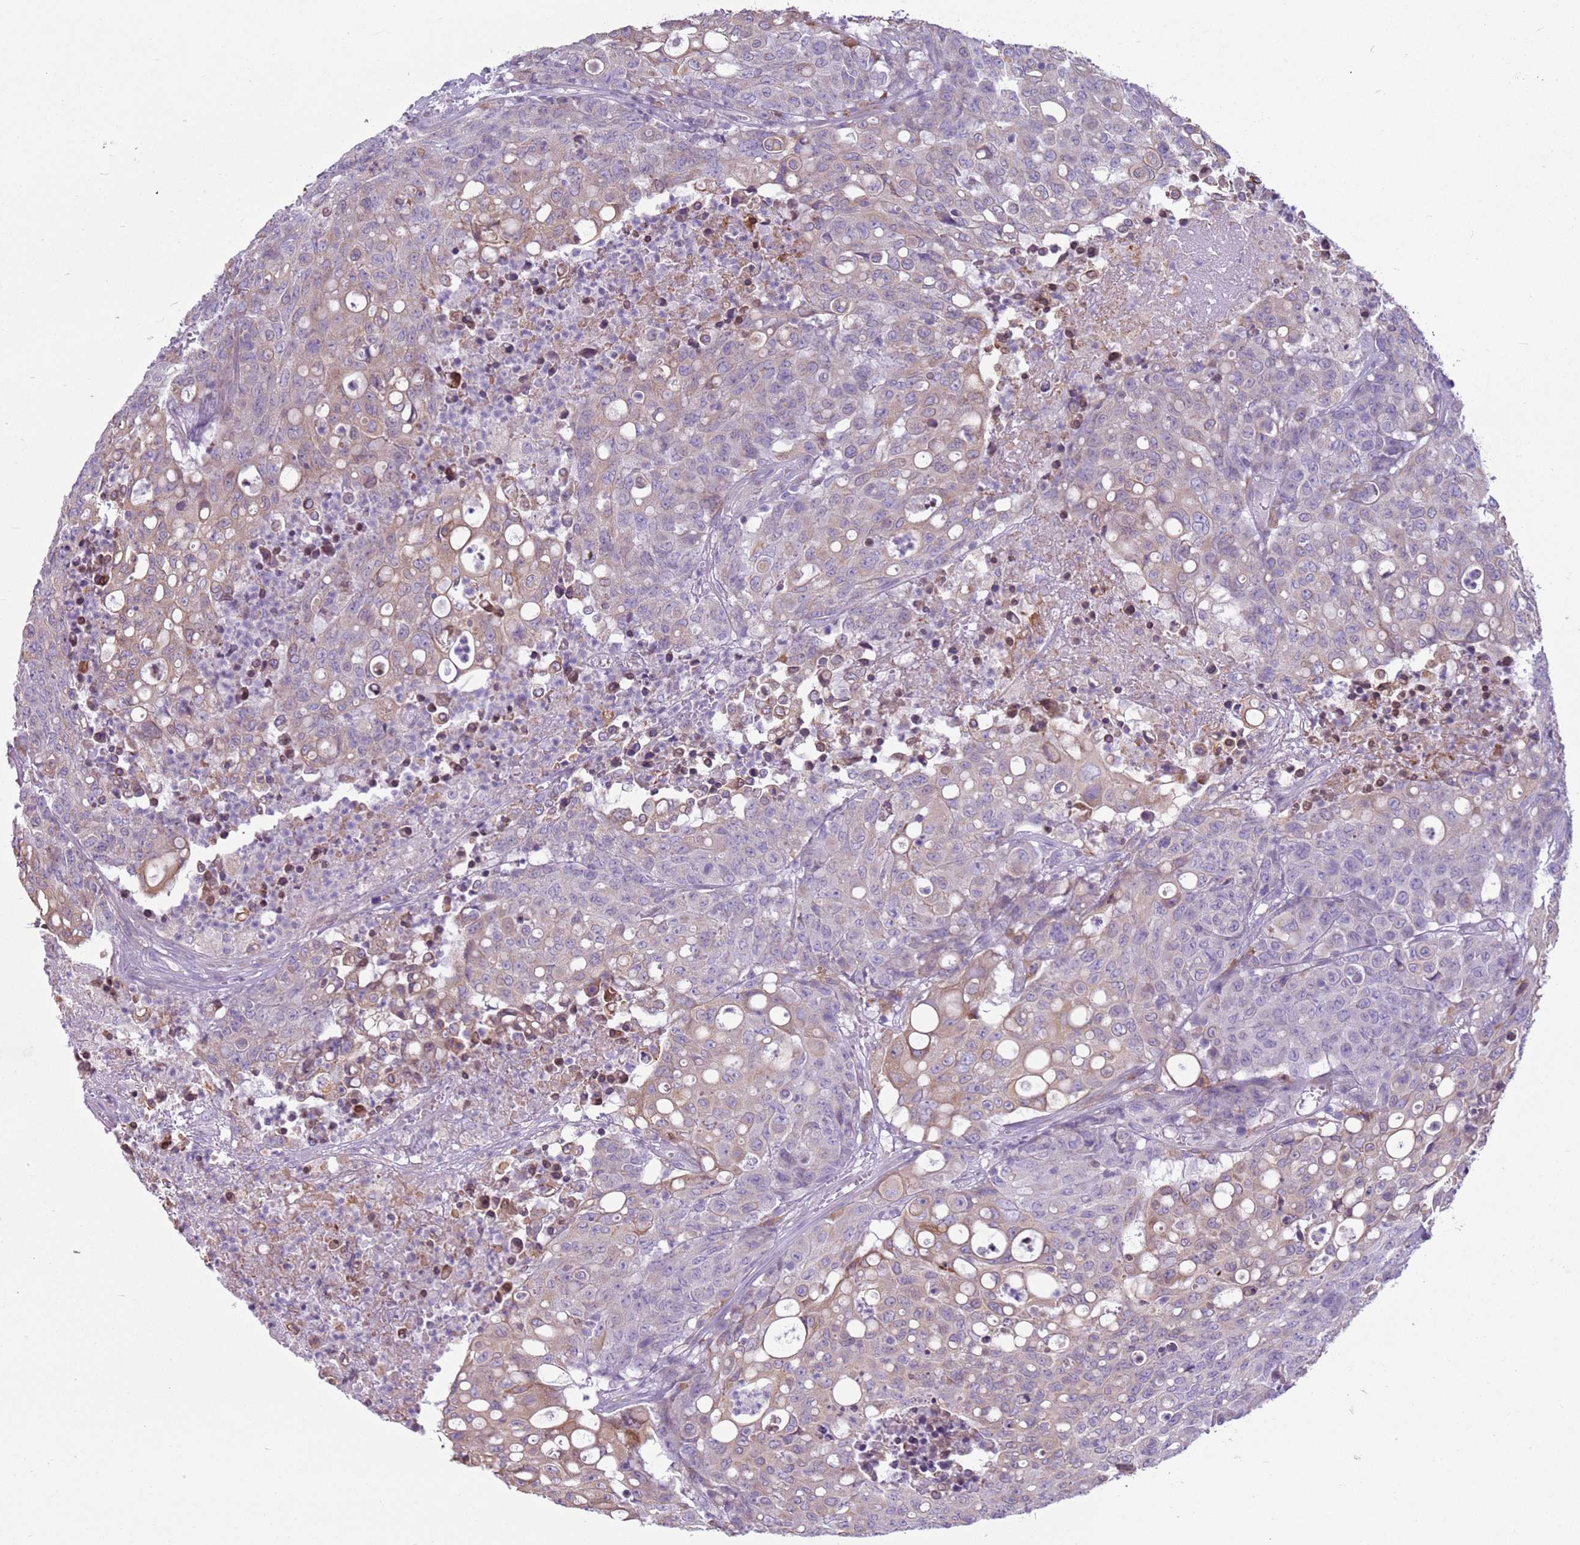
{"staining": {"intensity": "weak", "quantity": "<25%", "location": "cytoplasmic/membranous"}, "tissue": "colorectal cancer", "cell_type": "Tumor cells", "image_type": "cancer", "snomed": [{"axis": "morphology", "description": "Adenocarcinoma, NOS"}, {"axis": "topography", "description": "Colon"}], "caption": "A micrograph of human colorectal adenocarcinoma is negative for staining in tumor cells.", "gene": "OAF", "patient": {"sex": "male", "age": 51}}